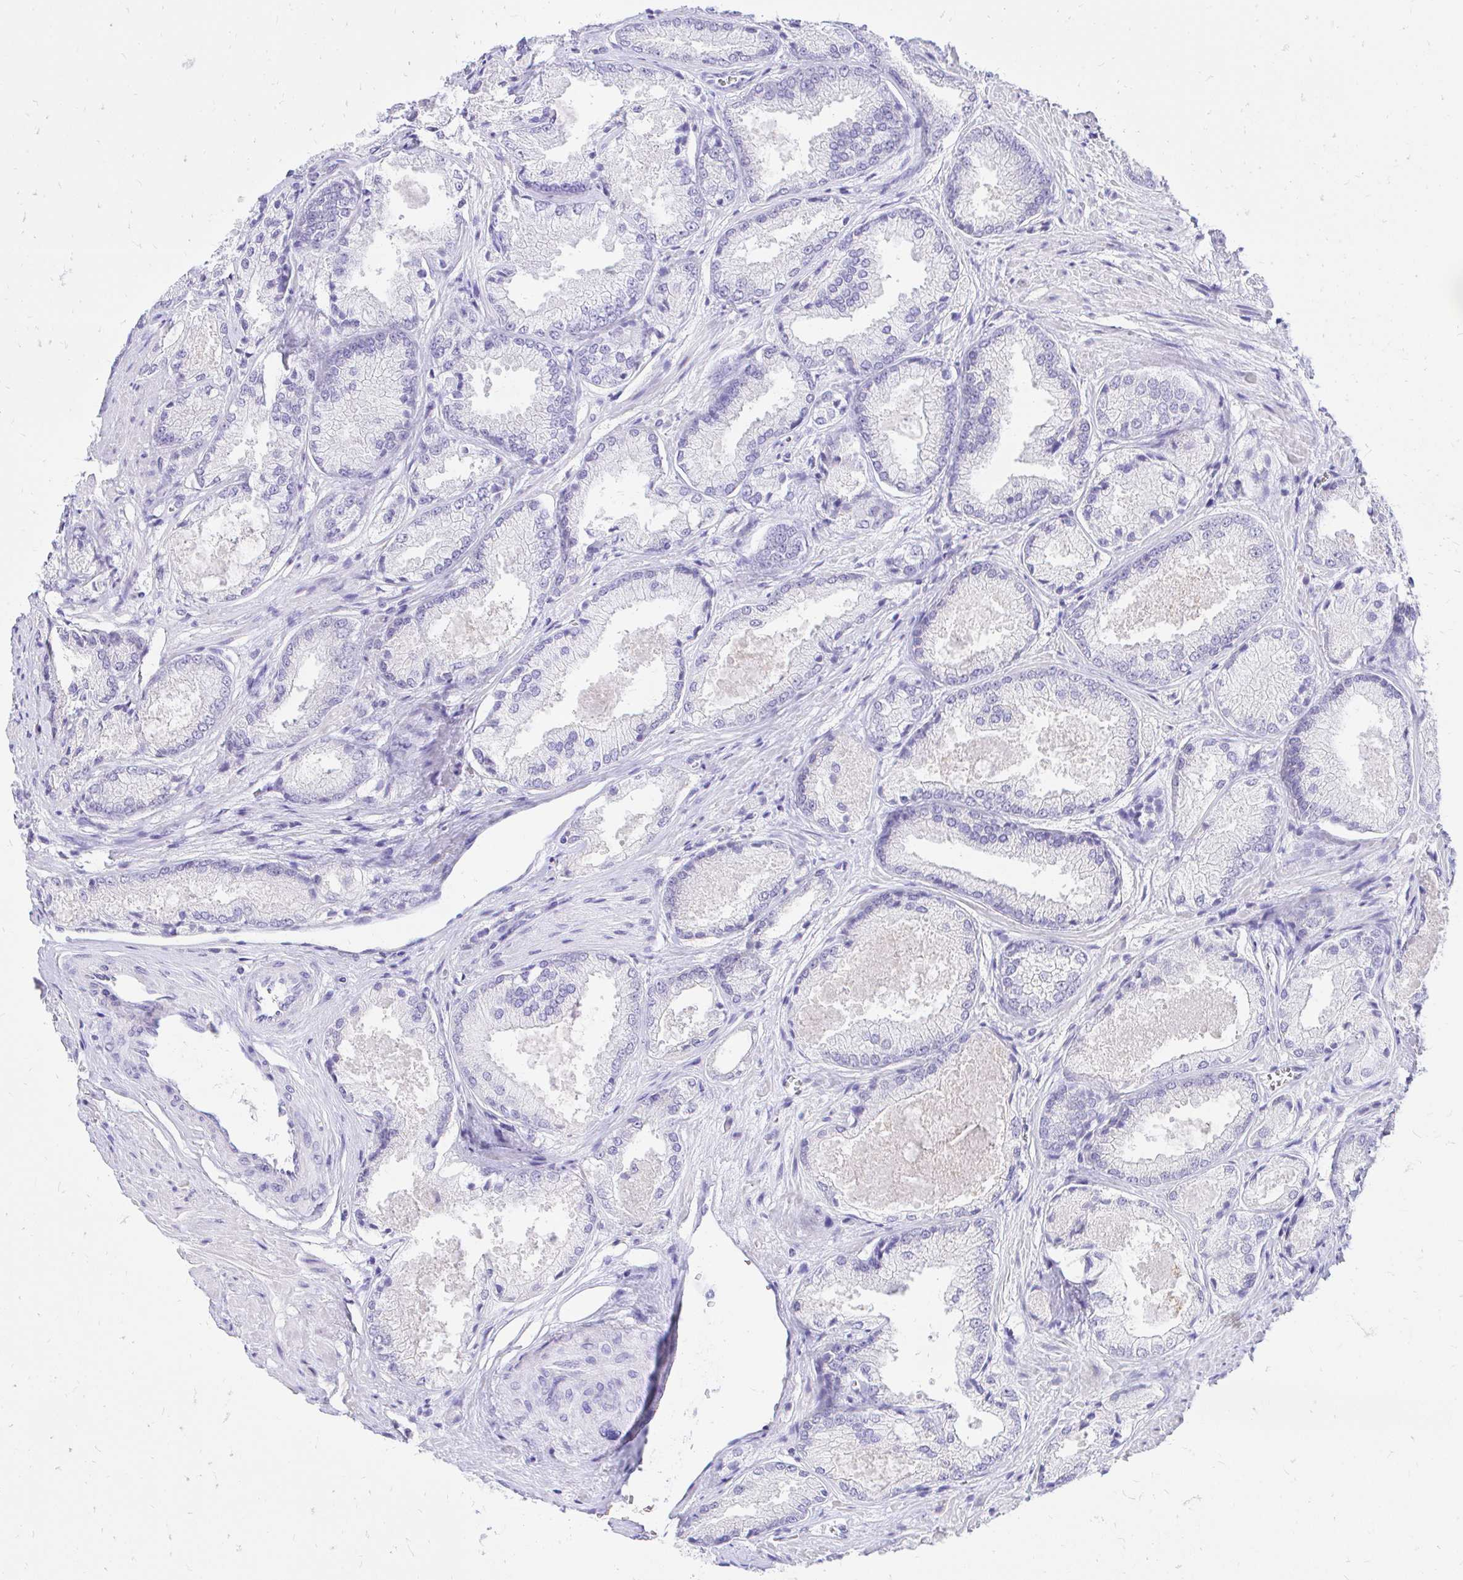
{"staining": {"intensity": "negative", "quantity": "none", "location": "none"}, "tissue": "prostate cancer", "cell_type": "Tumor cells", "image_type": "cancer", "snomed": [{"axis": "morphology", "description": "Adenocarcinoma, High grade"}, {"axis": "topography", "description": "Prostate"}], "caption": "There is no significant staining in tumor cells of prostate cancer (high-grade adenocarcinoma).", "gene": "FATE1", "patient": {"sex": "male", "age": 68}}